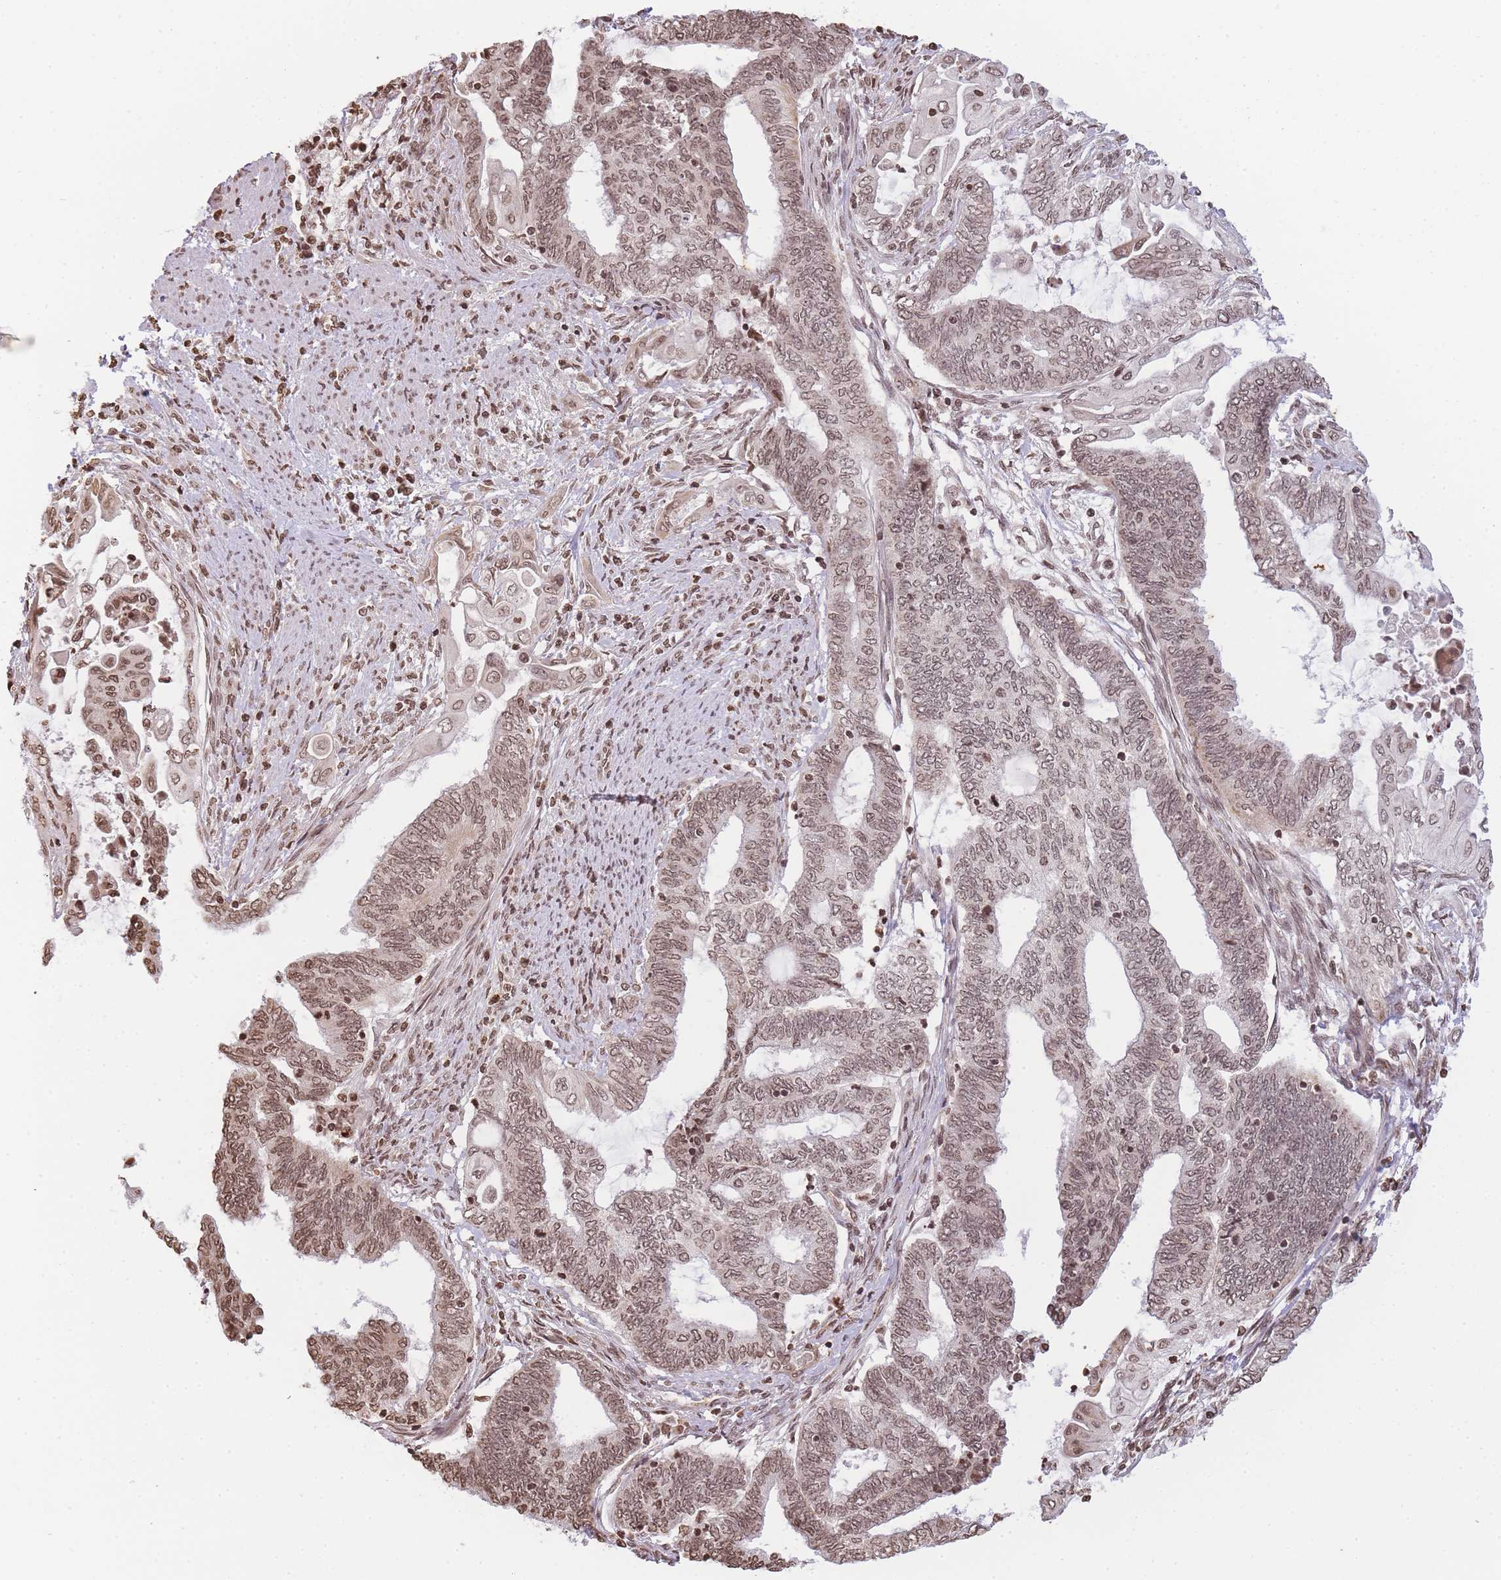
{"staining": {"intensity": "moderate", "quantity": "25%-75%", "location": "nuclear"}, "tissue": "endometrial cancer", "cell_type": "Tumor cells", "image_type": "cancer", "snomed": [{"axis": "morphology", "description": "Adenocarcinoma, NOS"}, {"axis": "topography", "description": "Uterus"}, {"axis": "topography", "description": "Endometrium"}], "caption": "This photomicrograph displays endometrial cancer (adenocarcinoma) stained with immunohistochemistry to label a protein in brown. The nuclear of tumor cells show moderate positivity for the protein. Nuclei are counter-stained blue.", "gene": "WWTR1", "patient": {"sex": "female", "age": 70}}